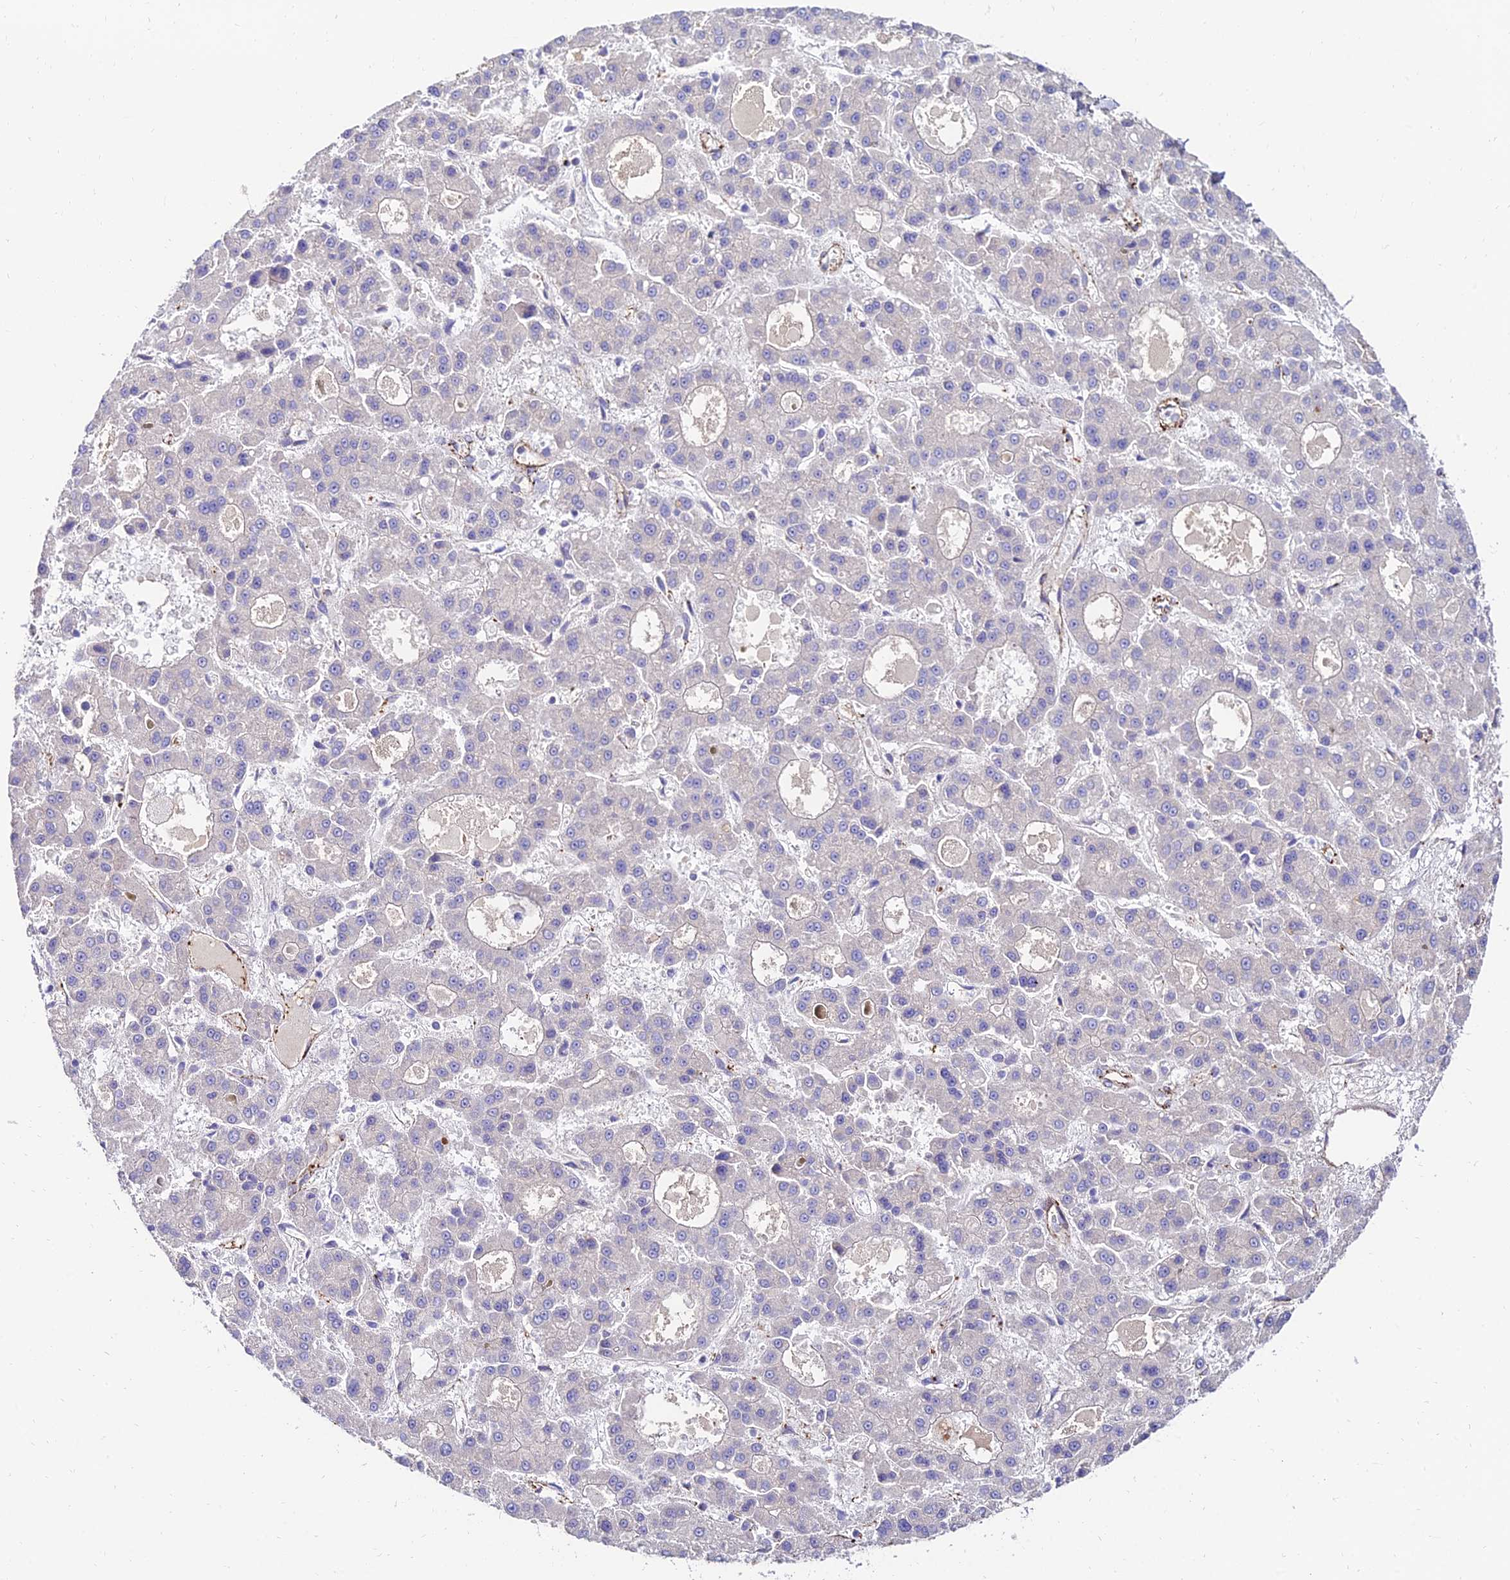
{"staining": {"intensity": "negative", "quantity": "none", "location": "none"}, "tissue": "liver cancer", "cell_type": "Tumor cells", "image_type": "cancer", "snomed": [{"axis": "morphology", "description": "Carcinoma, Hepatocellular, NOS"}, {"axis": "topography", "description": "Liver"}], "caption": "High power microscopy photomicrograph of an immunohistochemistry (IHC) histopathology image of hepatocellular carcinoma (liver), revealing no significant staining in tumor cells. (Immunohistochemistry, brightfield microscopy, high magnification).", "gene": "ALDH3B2", "patient": {"sex": "male", "age": 70}}